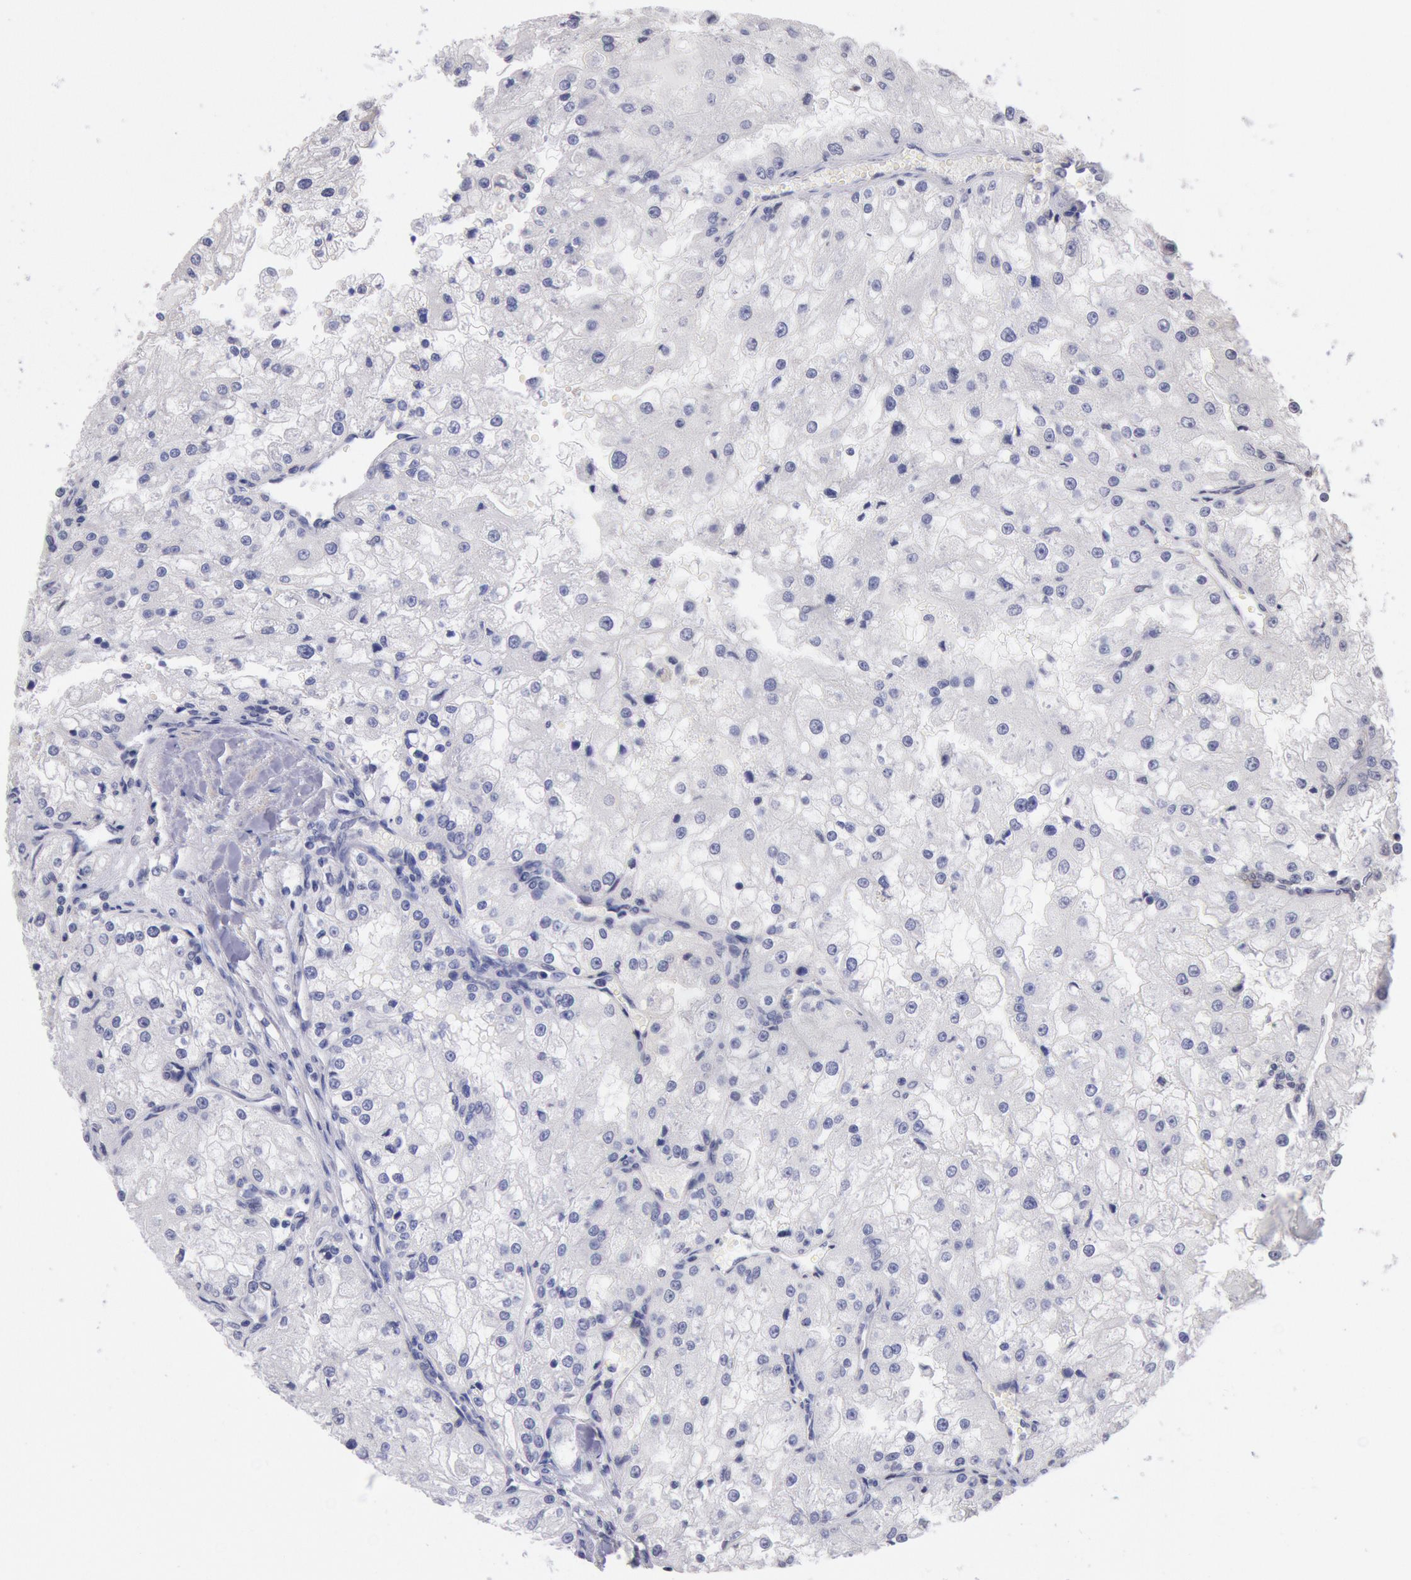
{"staining": {"intensity": "negative", "quantity": "none", "location": "none"}, "tissue": "renal cancer", "cell_type": "Tumor cells", "image_type": "cancer", "snomed": [{"axis": "morphology", "description": "Adenocarcinoma, NOS"}, {"axis": "topography", "description": "Kidney"}], "caption": "High power microscopy micrograph of an IHC photomicrograph of renal adenocarcinoma, revealing no significant expression in tumor cells. (Immunohistochemistry (ihc), brightfield microscopy, high magnification).", "gene": "MYH7", "patient": {"sex": "female", "age": 74}}